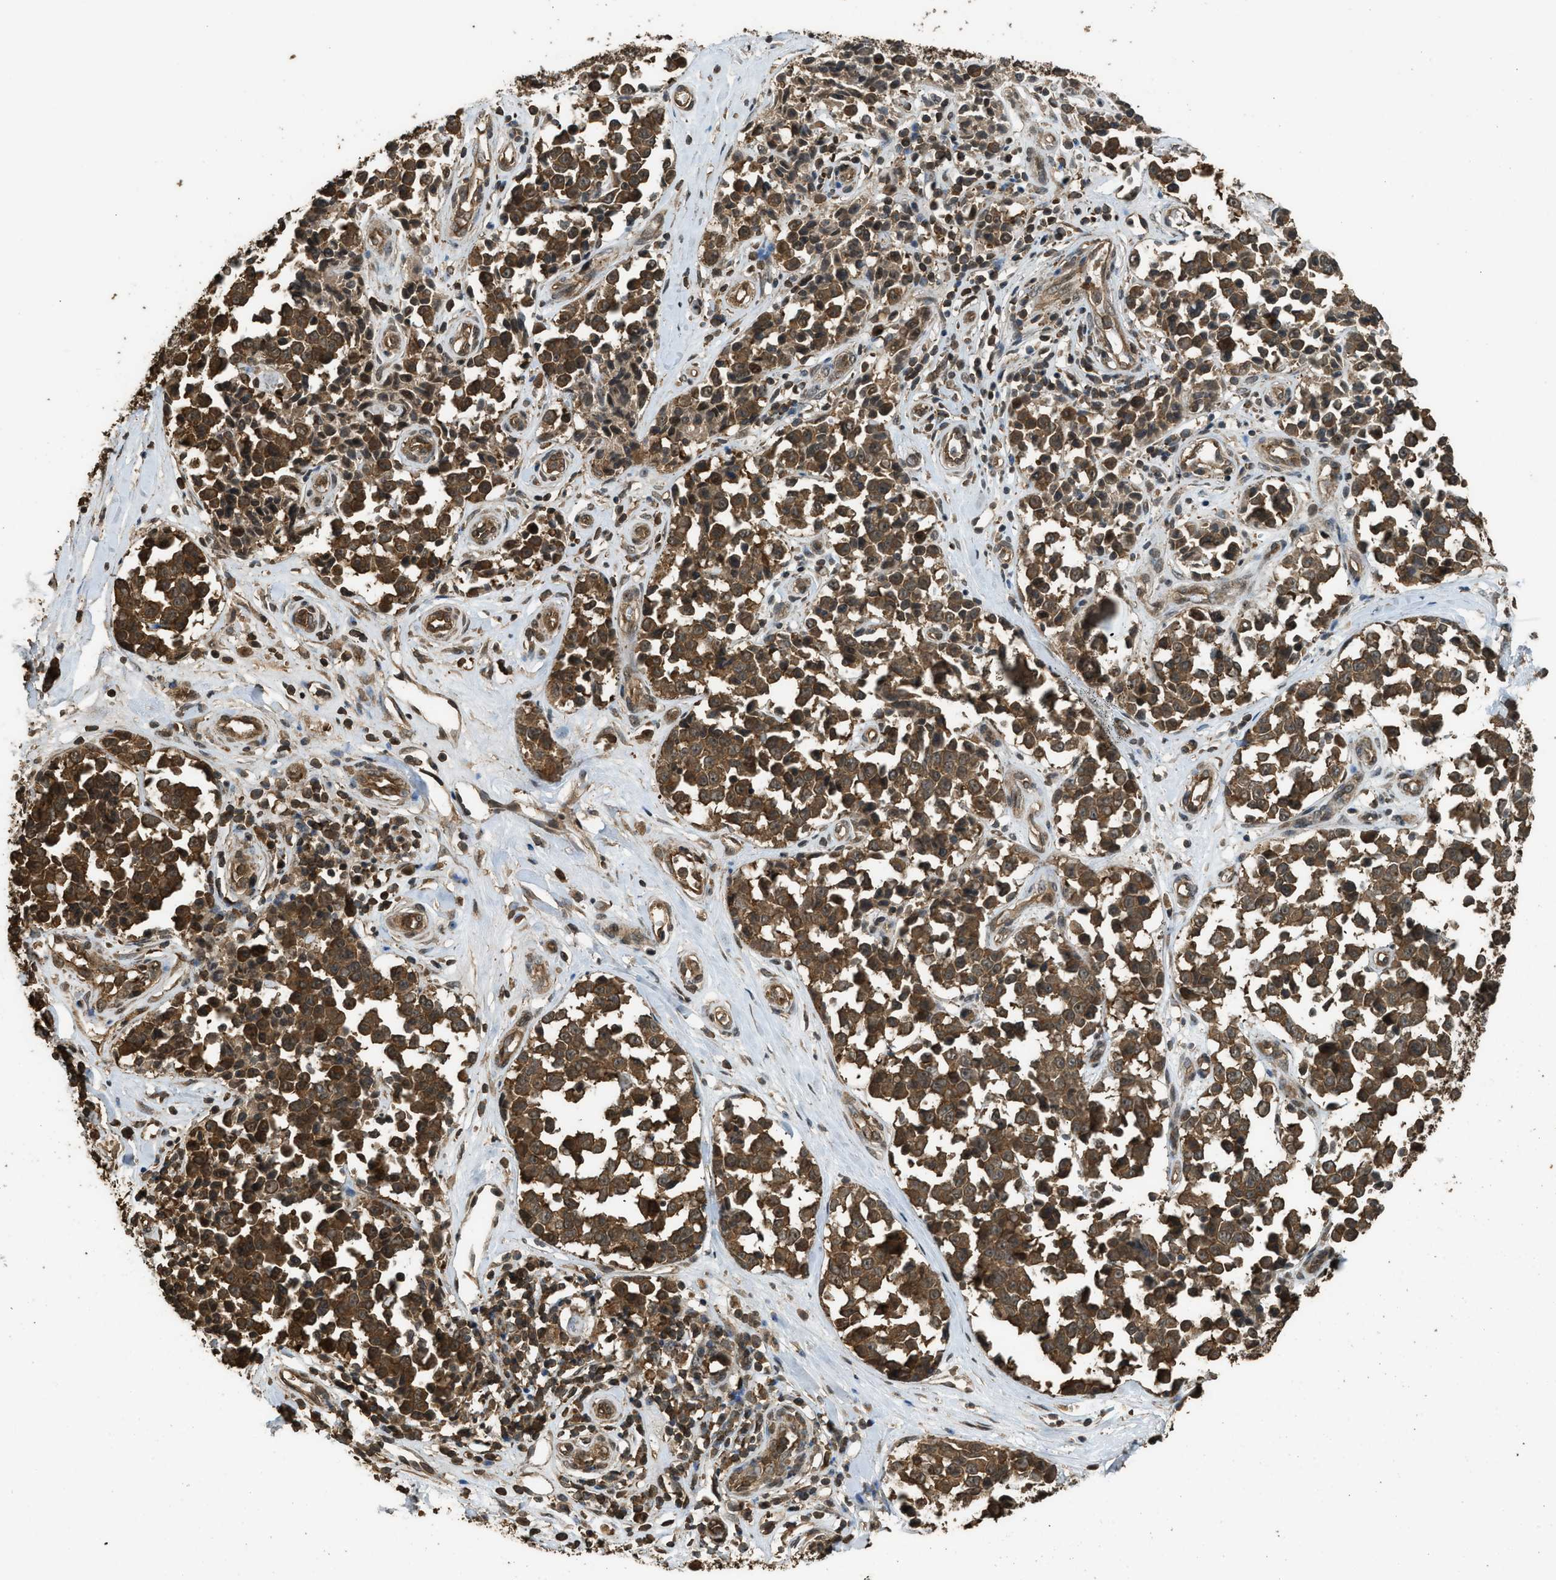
{"staining": {"intensity": "strong", "quantity": ">75%", "location": "cytoplasmic/membranous"}, "tissue": "melanoma", "cell_type": "Tumor cells", "image_type": "cancer", "snomed": [{"axis": "morphology", "description": "Malignant melanoma, NOS"}, {"axis": "topography", "description": "Skin"}], "caption": "Melanoma was stained to show a protein in brown. There is high levels of strong cytoplasmic/membranous positivity in about >75% of tumor cells. (IHC, brightfield microscopy, high magnification).", "gene": "MYBL2", "patient": {"sex": "female", "age": 64}}